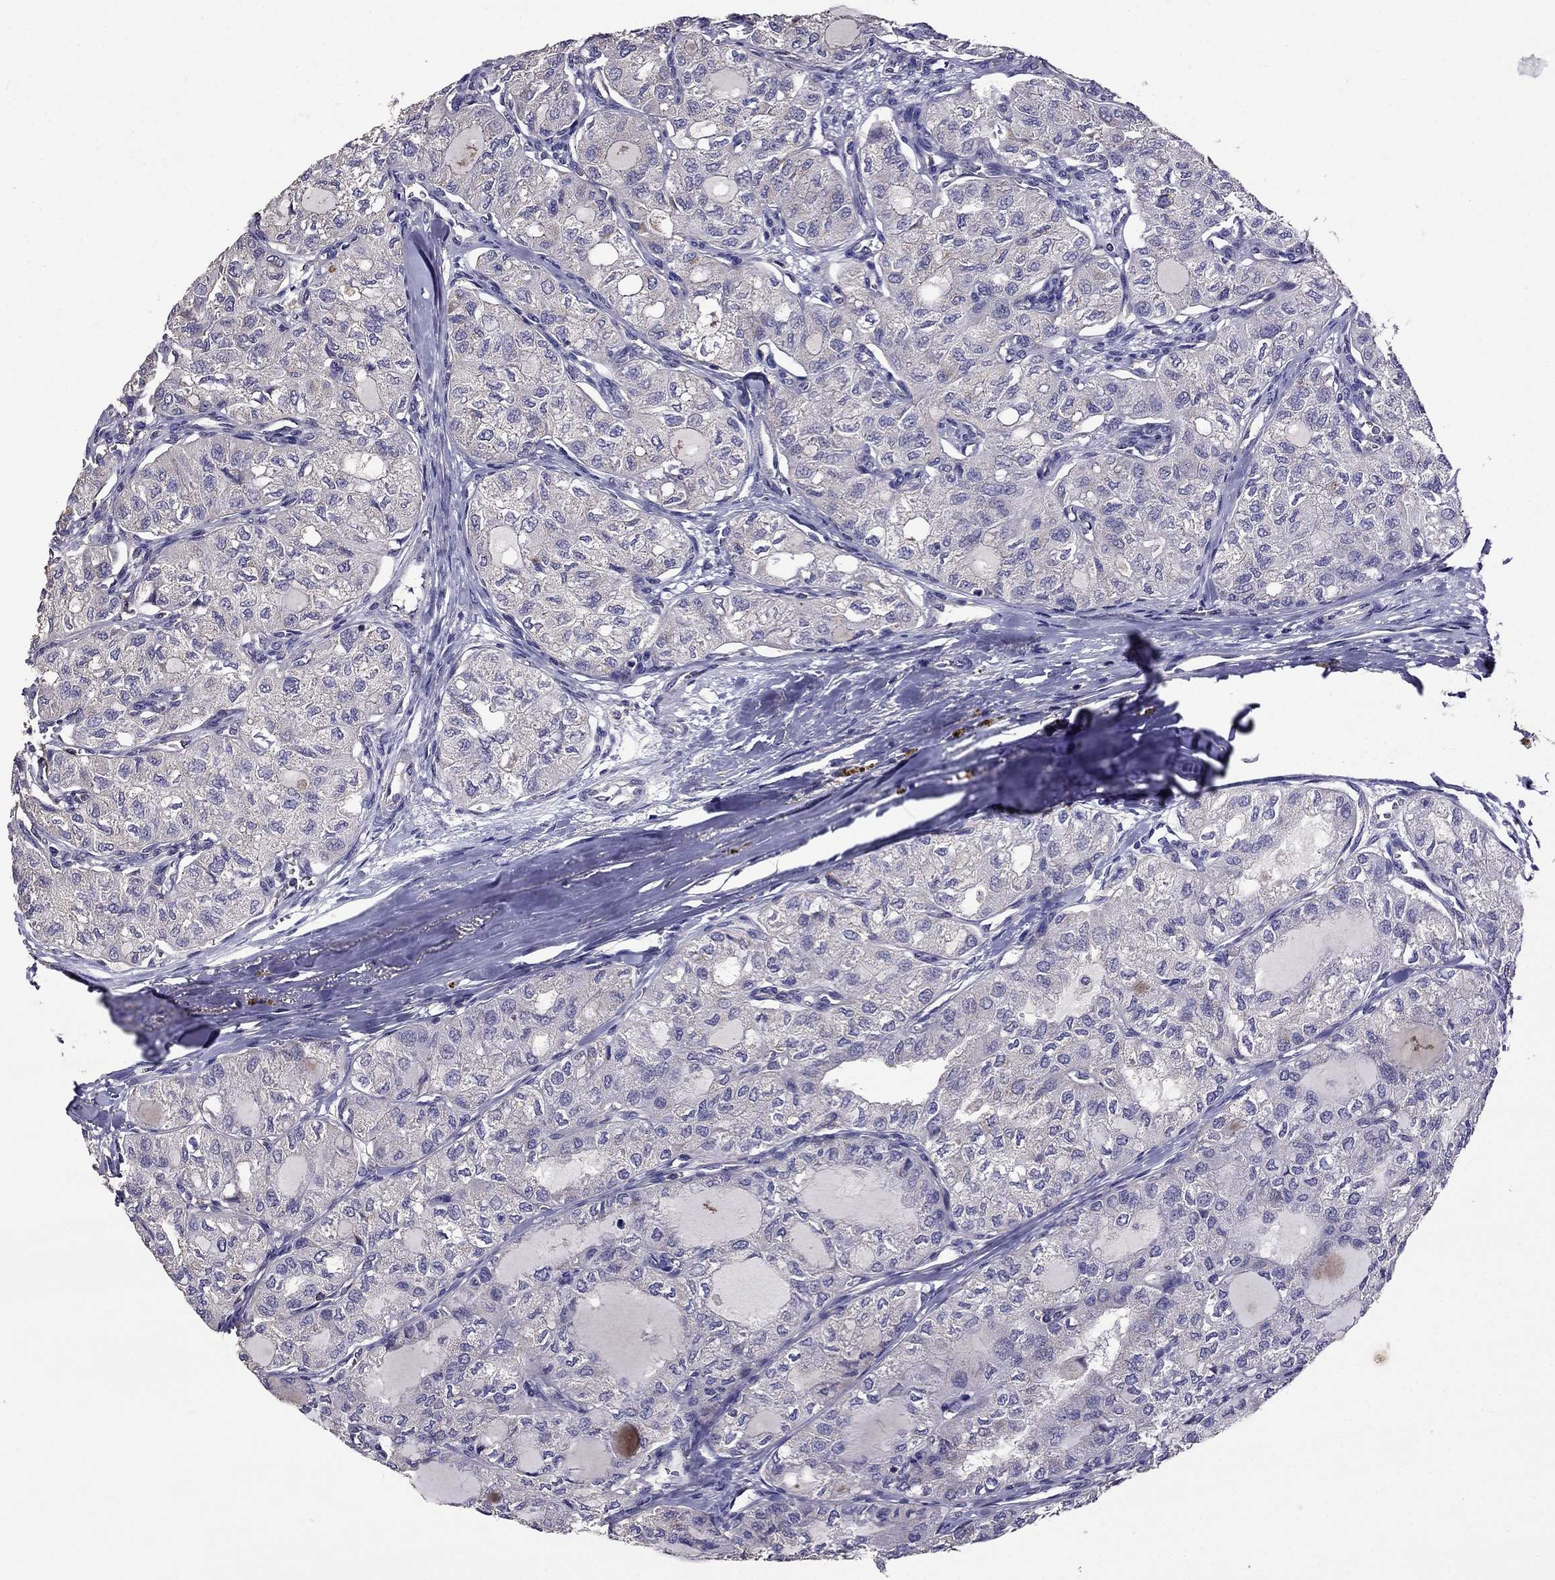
{"staining": {"intensity": "negative", "quantity": "none", "location": "none"}, "tissue": "thyroid cancer", "cell_type": "Tumor cells", "image_type": "cancer", "snomed": [{"axis": "morphology", "description": "Follicular adenoma carcinoma, NOS"}, {"axis": "topography", "description": "Thyroid gland"}], "caption": "The immunohistochemistry (IHC) histopathology image has no significant positivity in tumor cells of thyroid follicular adenoma carcinoma tissue.", "gene": "NKX3-1", "patient": {"sex": "male", "age": 75}}